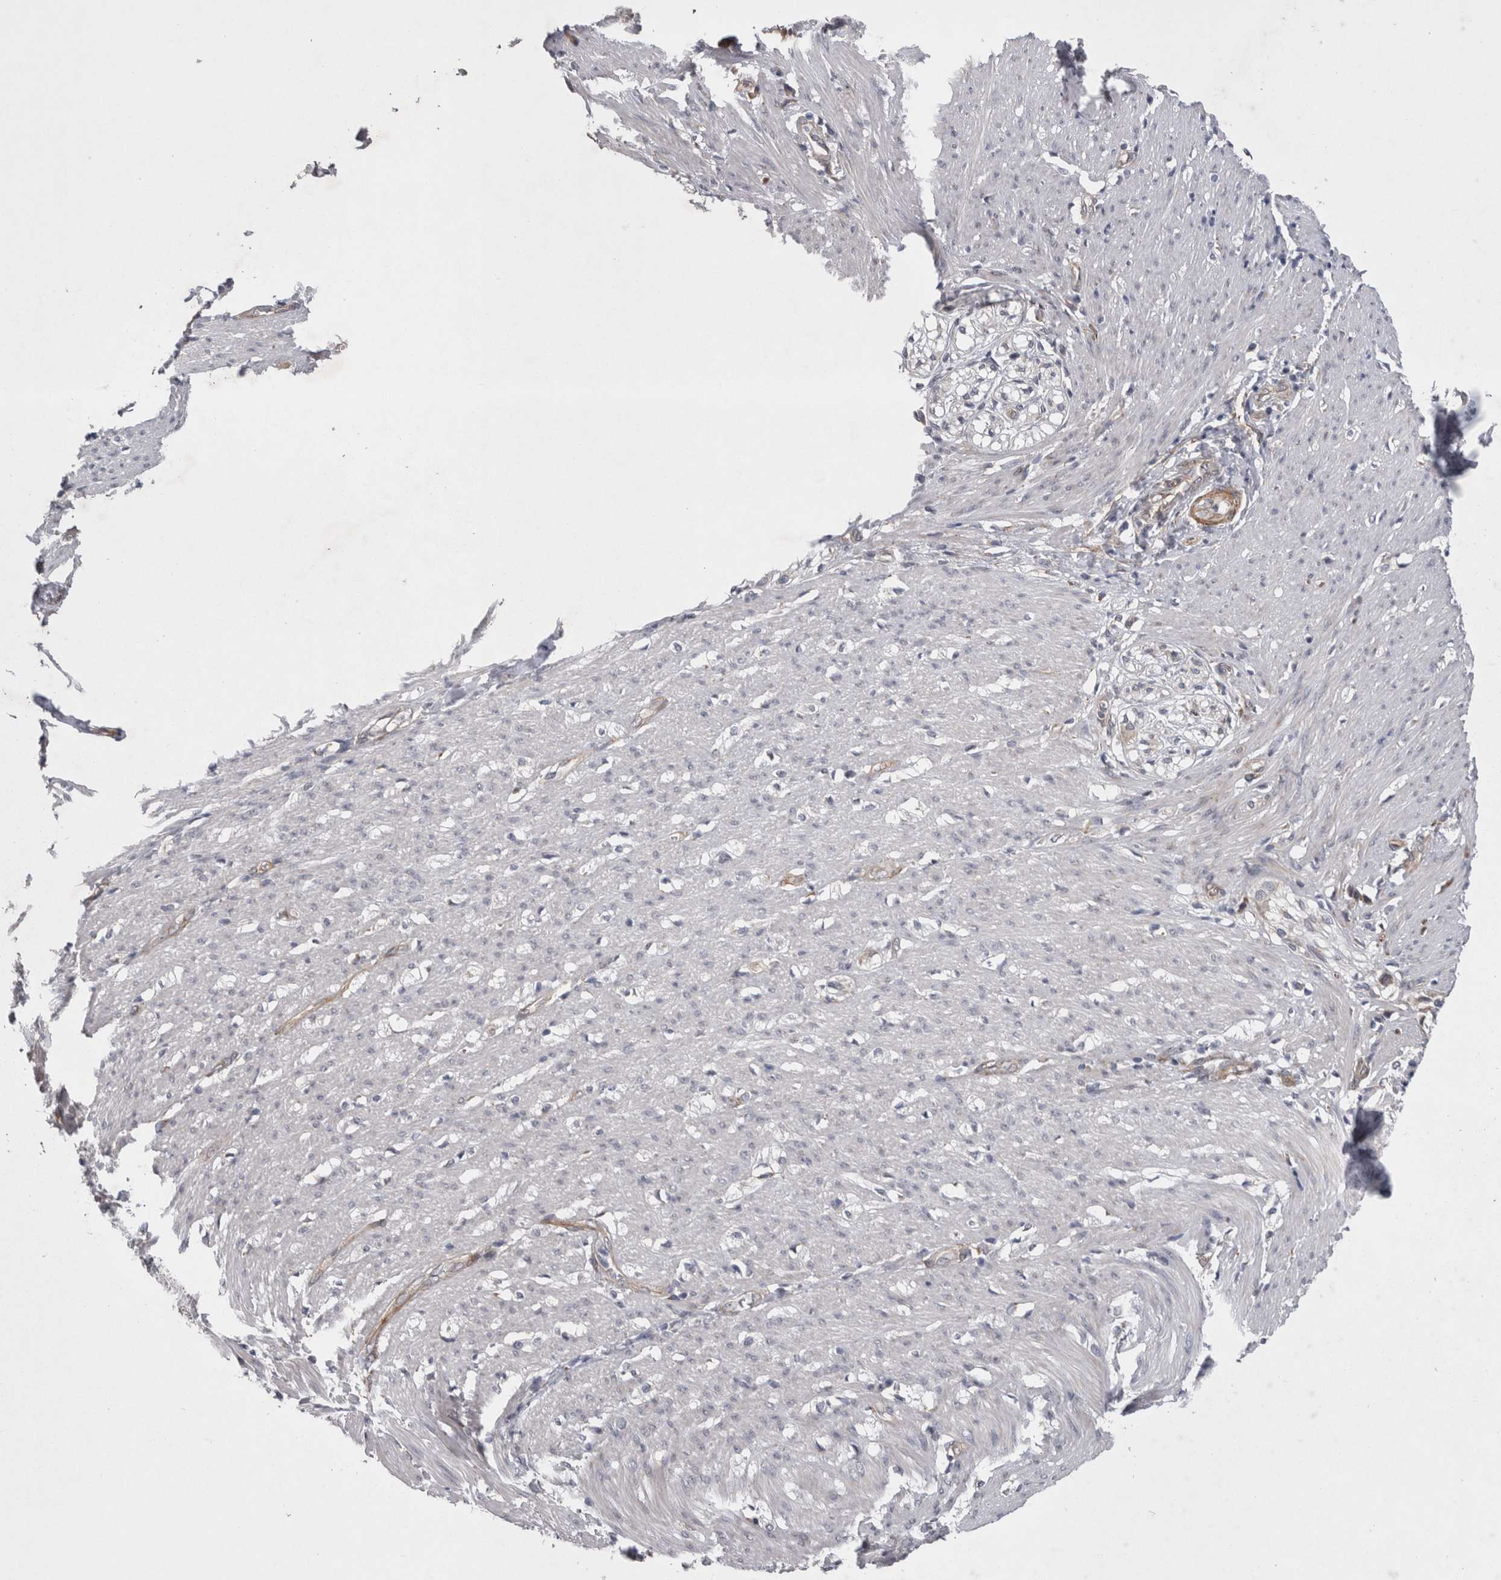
{"staining": {"intensity": "weak", "quantity": "<25%", "location": "cytoplasmic/membranous"}, "tissue": "smooth muscle", "cell_type": "Smooth muscle cells", "image_type": "normal", "snomed": [{"axis": "morphology", "description": "Normal tissue, NOS"}, {"axis": "morphology", "description": "Adenocarcinoma, NOS"}, {"axis": "topography", "description": "Colon"}, {"axis": "topography", "description": "Peripheral nerve tissue"}], "caption": "A high-resolution photomicrograph shows immunohistochemistry staining of normal smooth muscle, which exhibits no significant staining in smooth muscle cells. (DAB (3,3'-diaminobenzidine) IHC, high magnification).", "gene": "DDX6", "patient": {"sex": "male", "age": 14}}